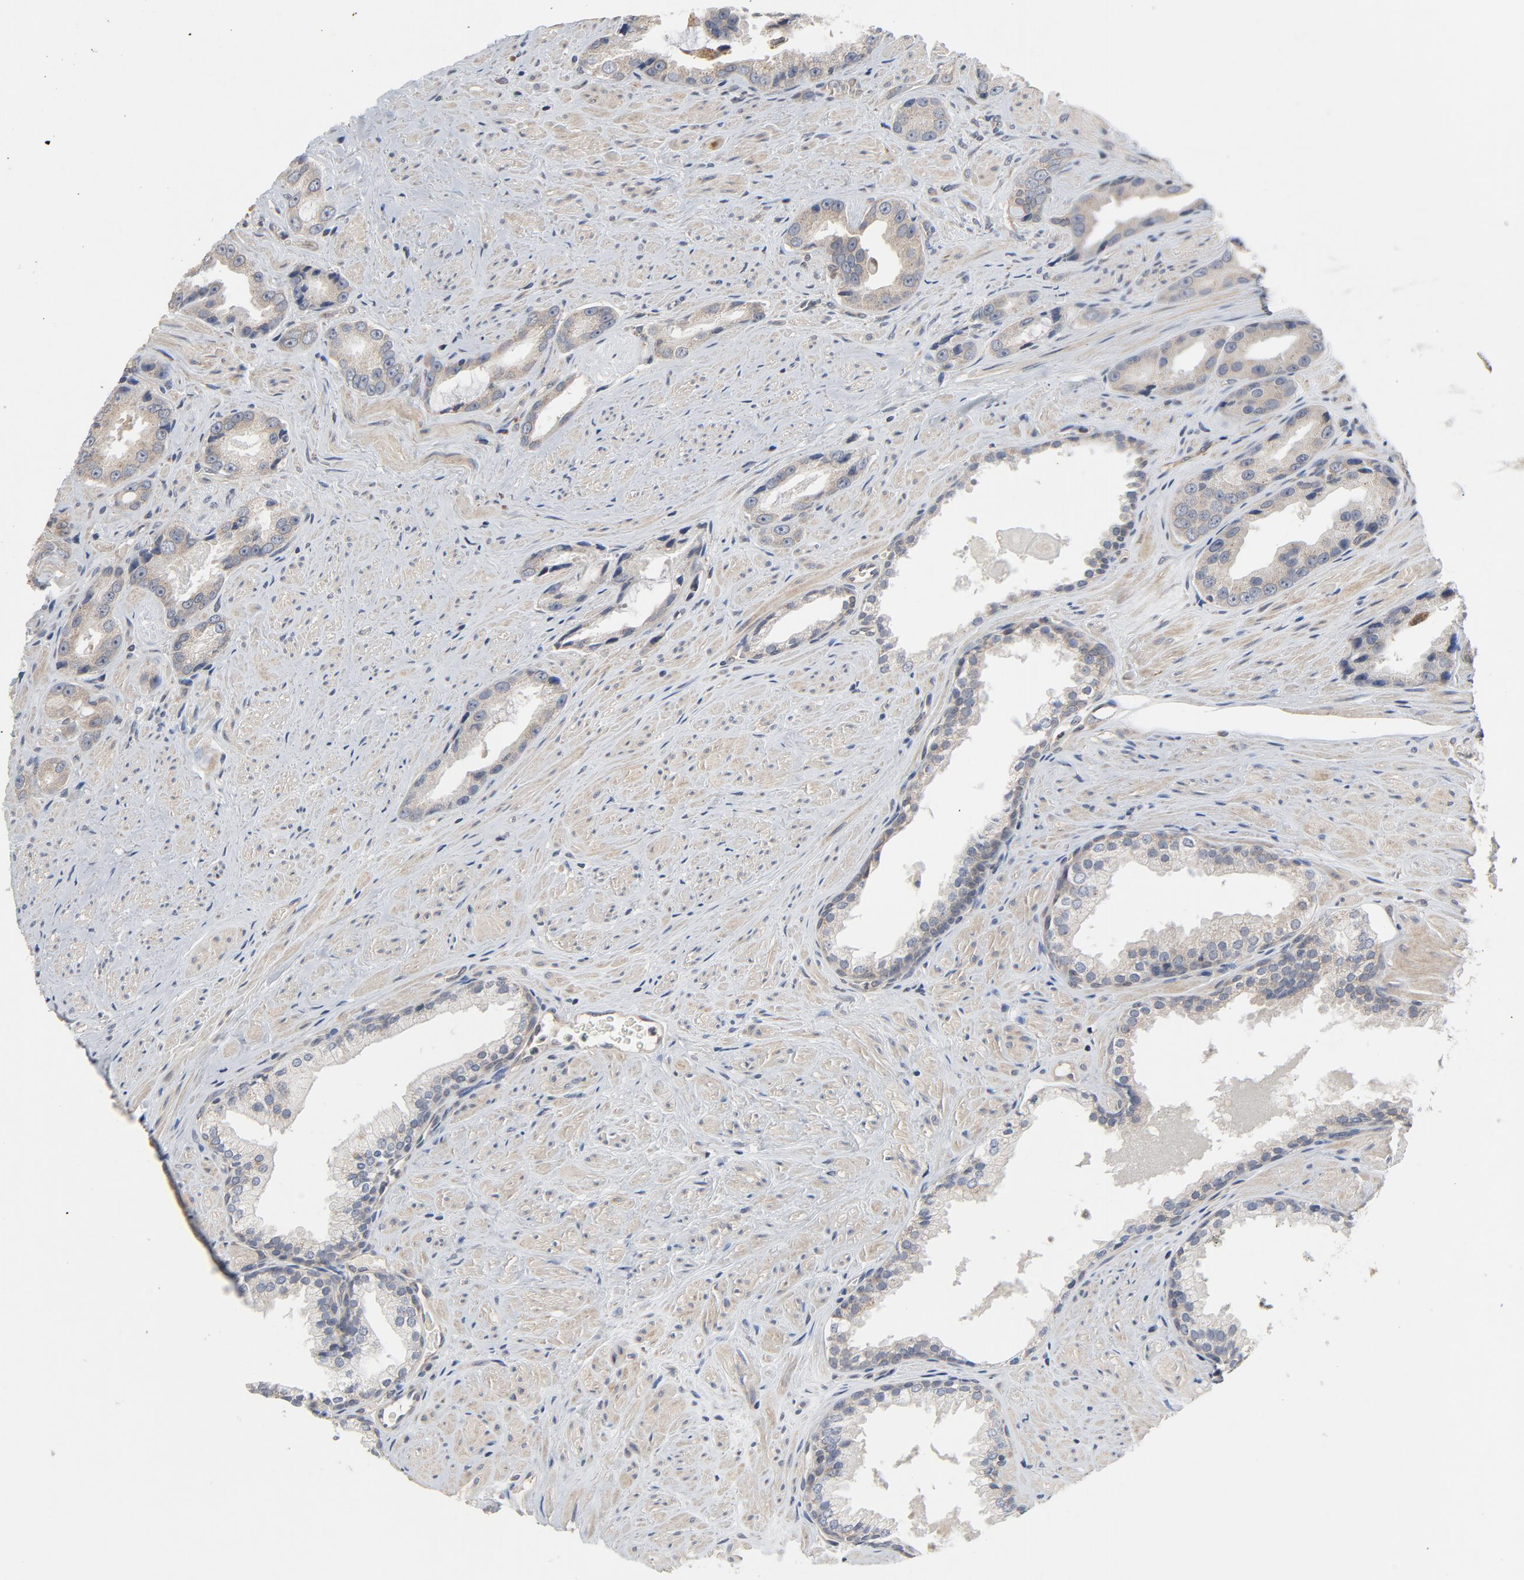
{"staining": {"intensity": "weak", "quantity": "25%-75%", "location": "cytoplasmic/membranous"}, "tissue": "prostate cancer", "cell_type": "Tumor cells", "image_type": "cancer", "snomed": [{"axis": "morphology", "description": "Adenocarcinoma, Medium grade"}, {"axis": "topography", "description": "Prostate"}], "caption": "High-power microscopy captured an IHC image of medium-grade adenocarcinoma (prostate), revealing weak cytoplasmic/membranous positivity in about 25%-75% of tumor cells.", "gene": "C14orf119", "patient": {"sex": "male", "age": 60}}